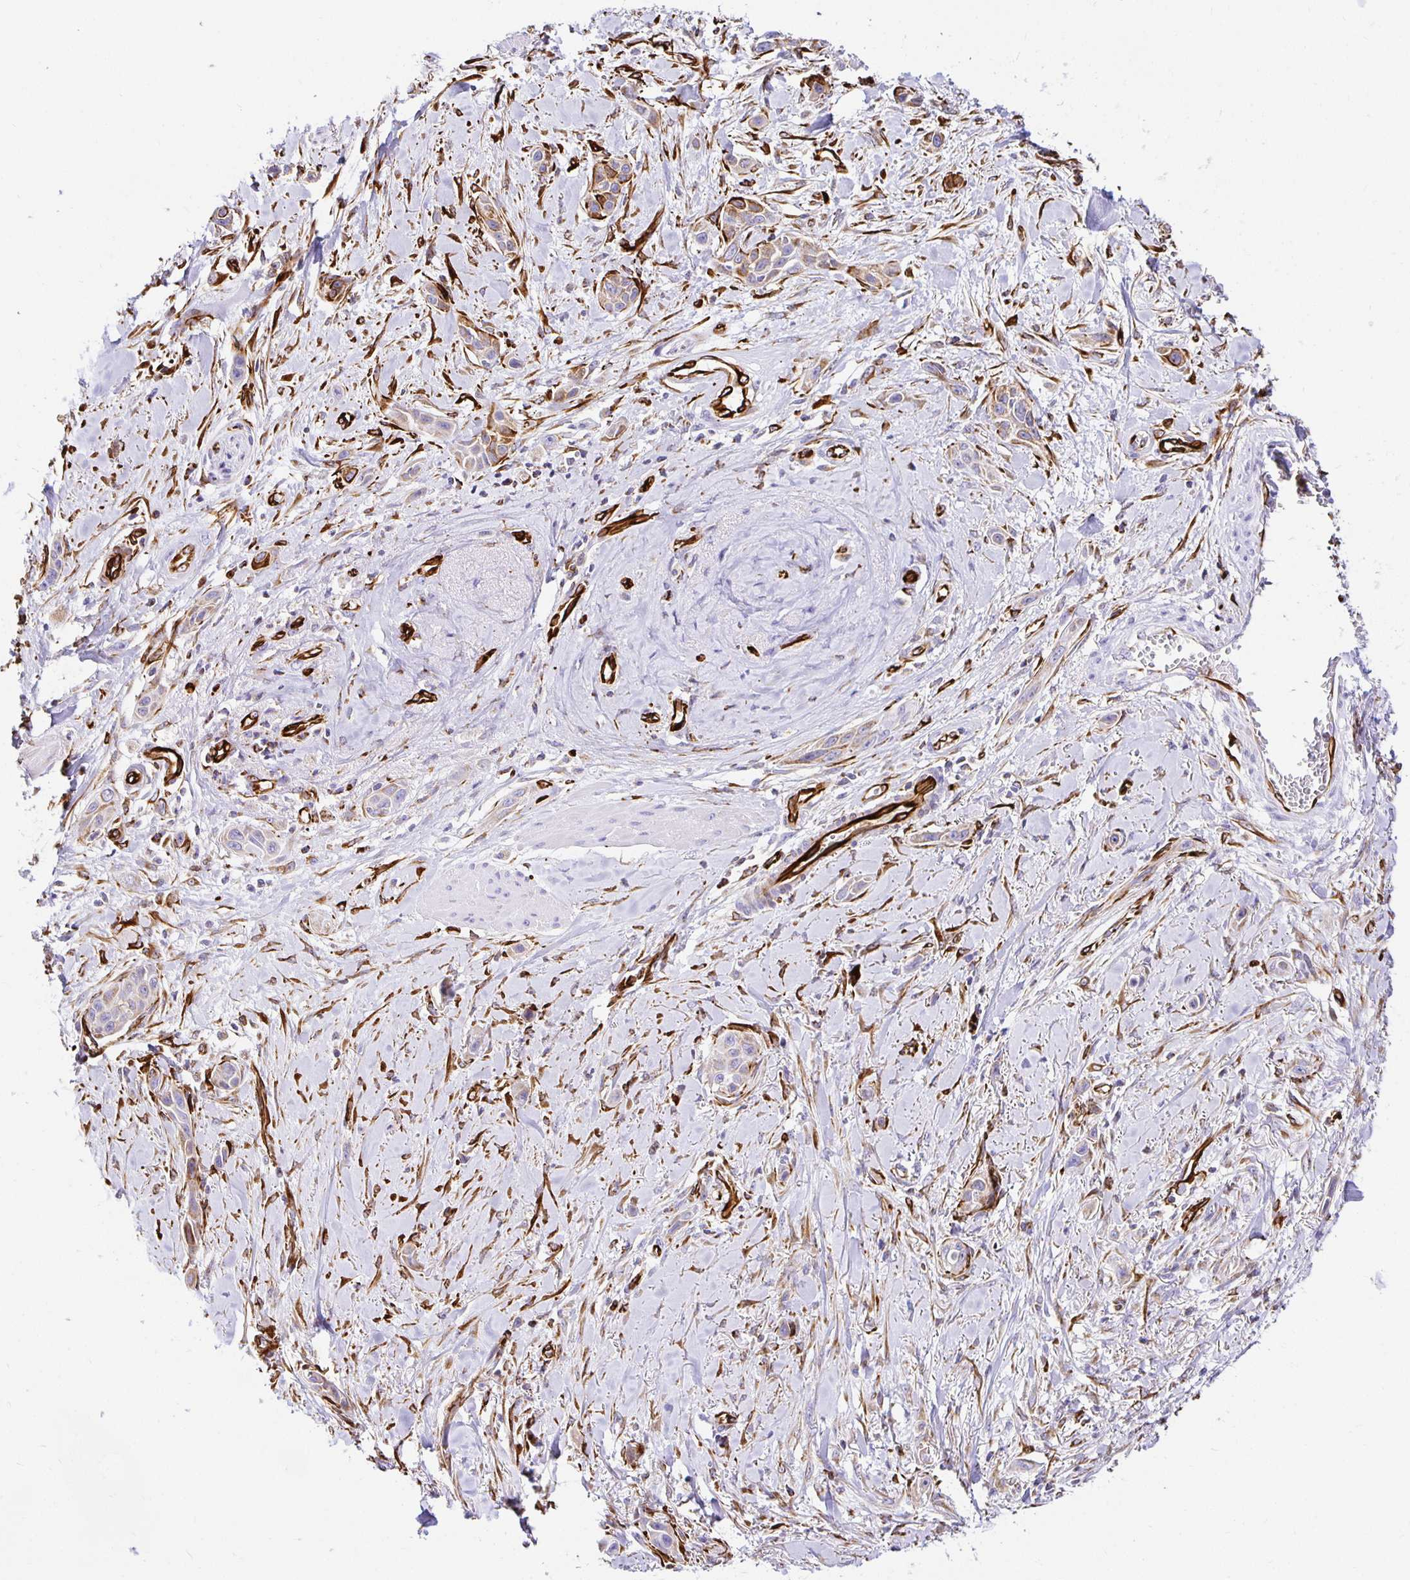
{"staining": {"intensity": "moderate", "quantity": "25%-75%", "location": "cytoplasmic/membranous"}, "tissue": "skin cancer", "cell_type": "Tumor cells", "image_type": "cancer", "snomed": [{"axis": "morphology", "description": "Squamous cell carcinoma, NOS"}, {"axis": "topography", "description": "Skin"}], "caption": "Immunohistochemical staining of human skin cancer (squamous cell carcinoma) exhibits medium levels of moderate cytoplasmic/membranous positivity in approximately 25%-75% of tumor cells.", "gene": "PLAAT2", "patient": {"sex": "female", "age": 69}}